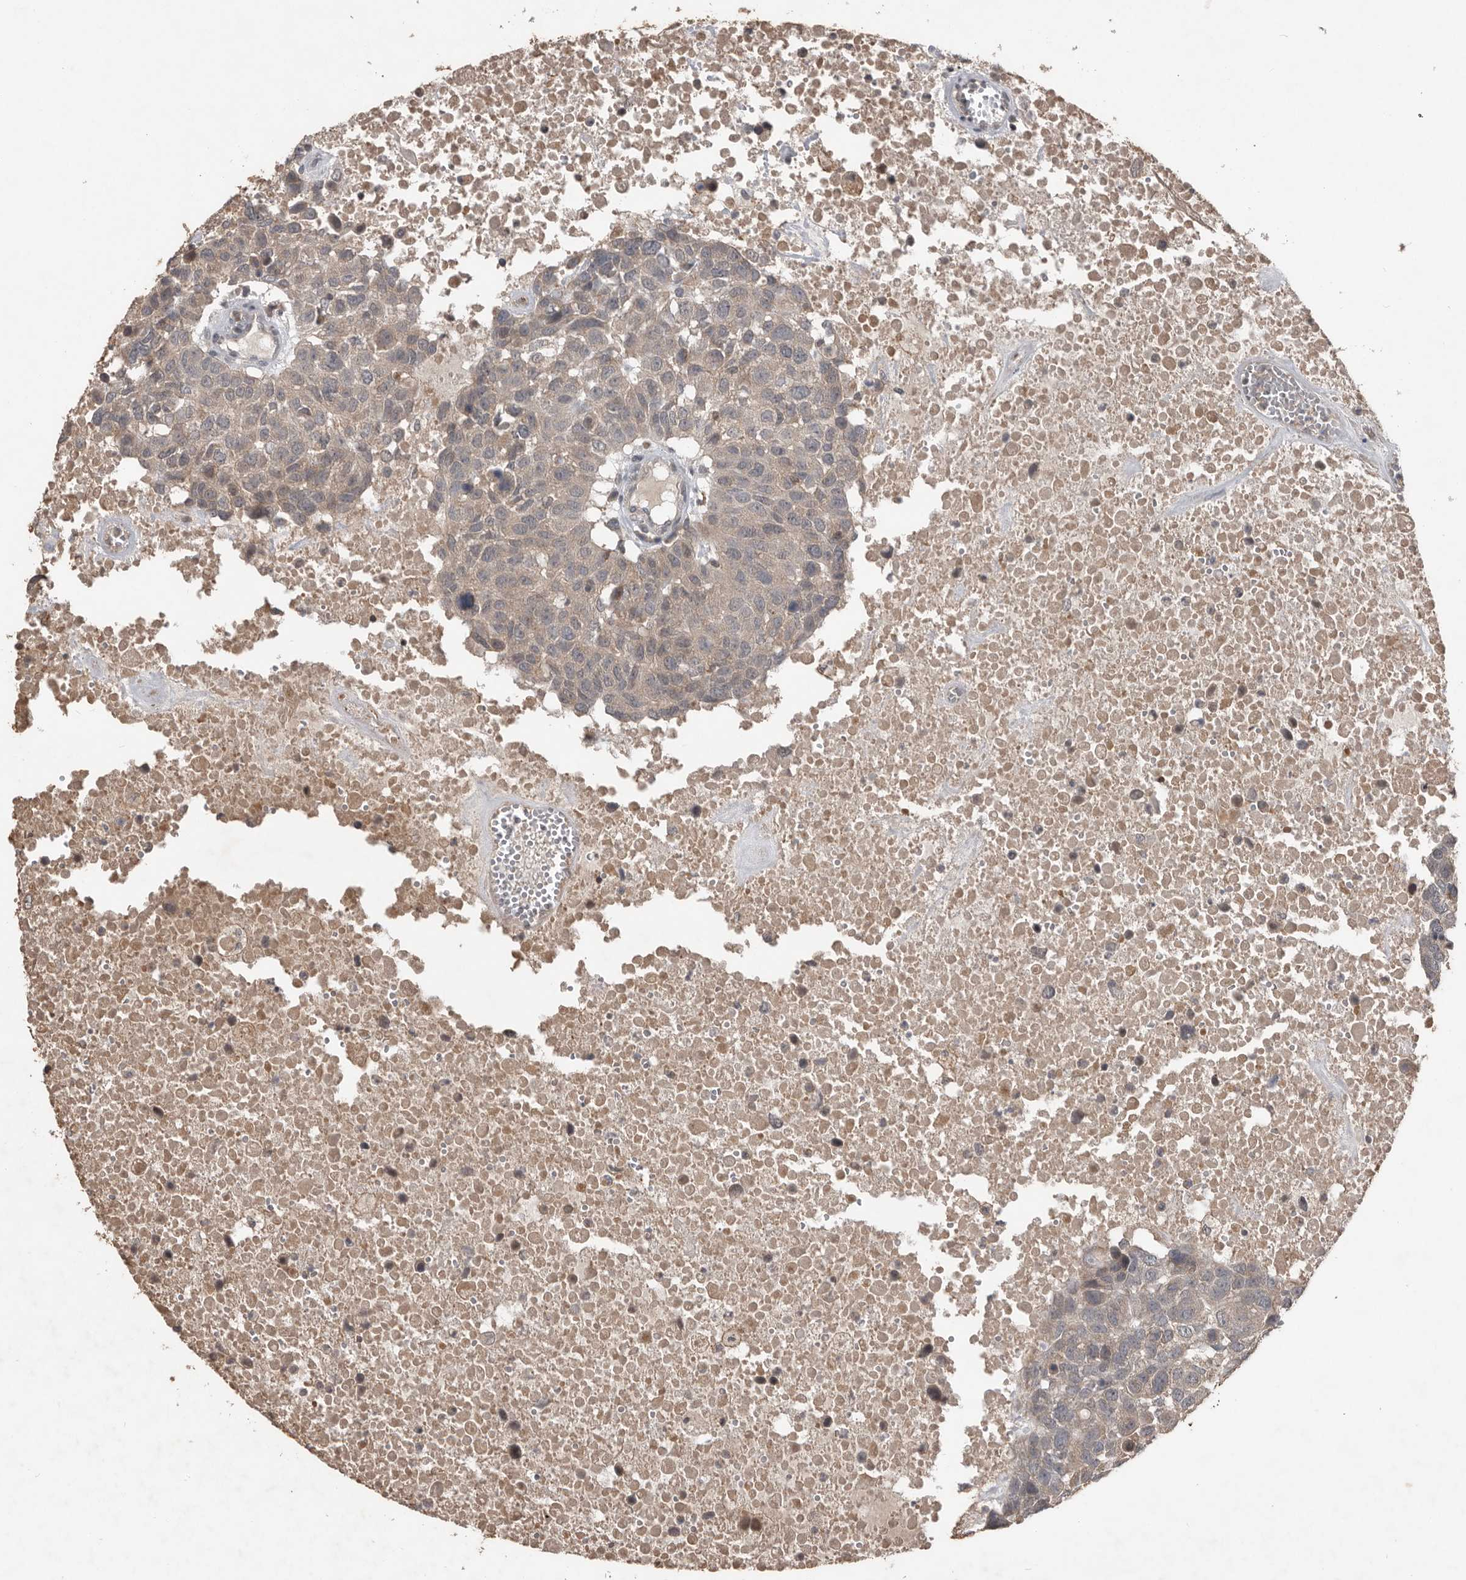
{"staining": {"intensity": "weak", "quantity": ">75%", "location": "cytoplasmic/membranous"}, "tissue": "head and neck cancer", "cell_type": "Tumor cells", "image_type": "cancer", "snomed": [{"axis": "morphology", "description": "Squamous cell carcinoma, NOS"}, {"axis": "topography", "description": "Head-Neck"}], "caption": "Protein staining by immunohistochemistry (IHC) displays weak cytoplasmic/membranous positivity in approximately >75% of tumor cells in squamous cell carcinoma (head and neck).", "gene": "BAMBI", "patient": {"sex": "male", "age": 66}}